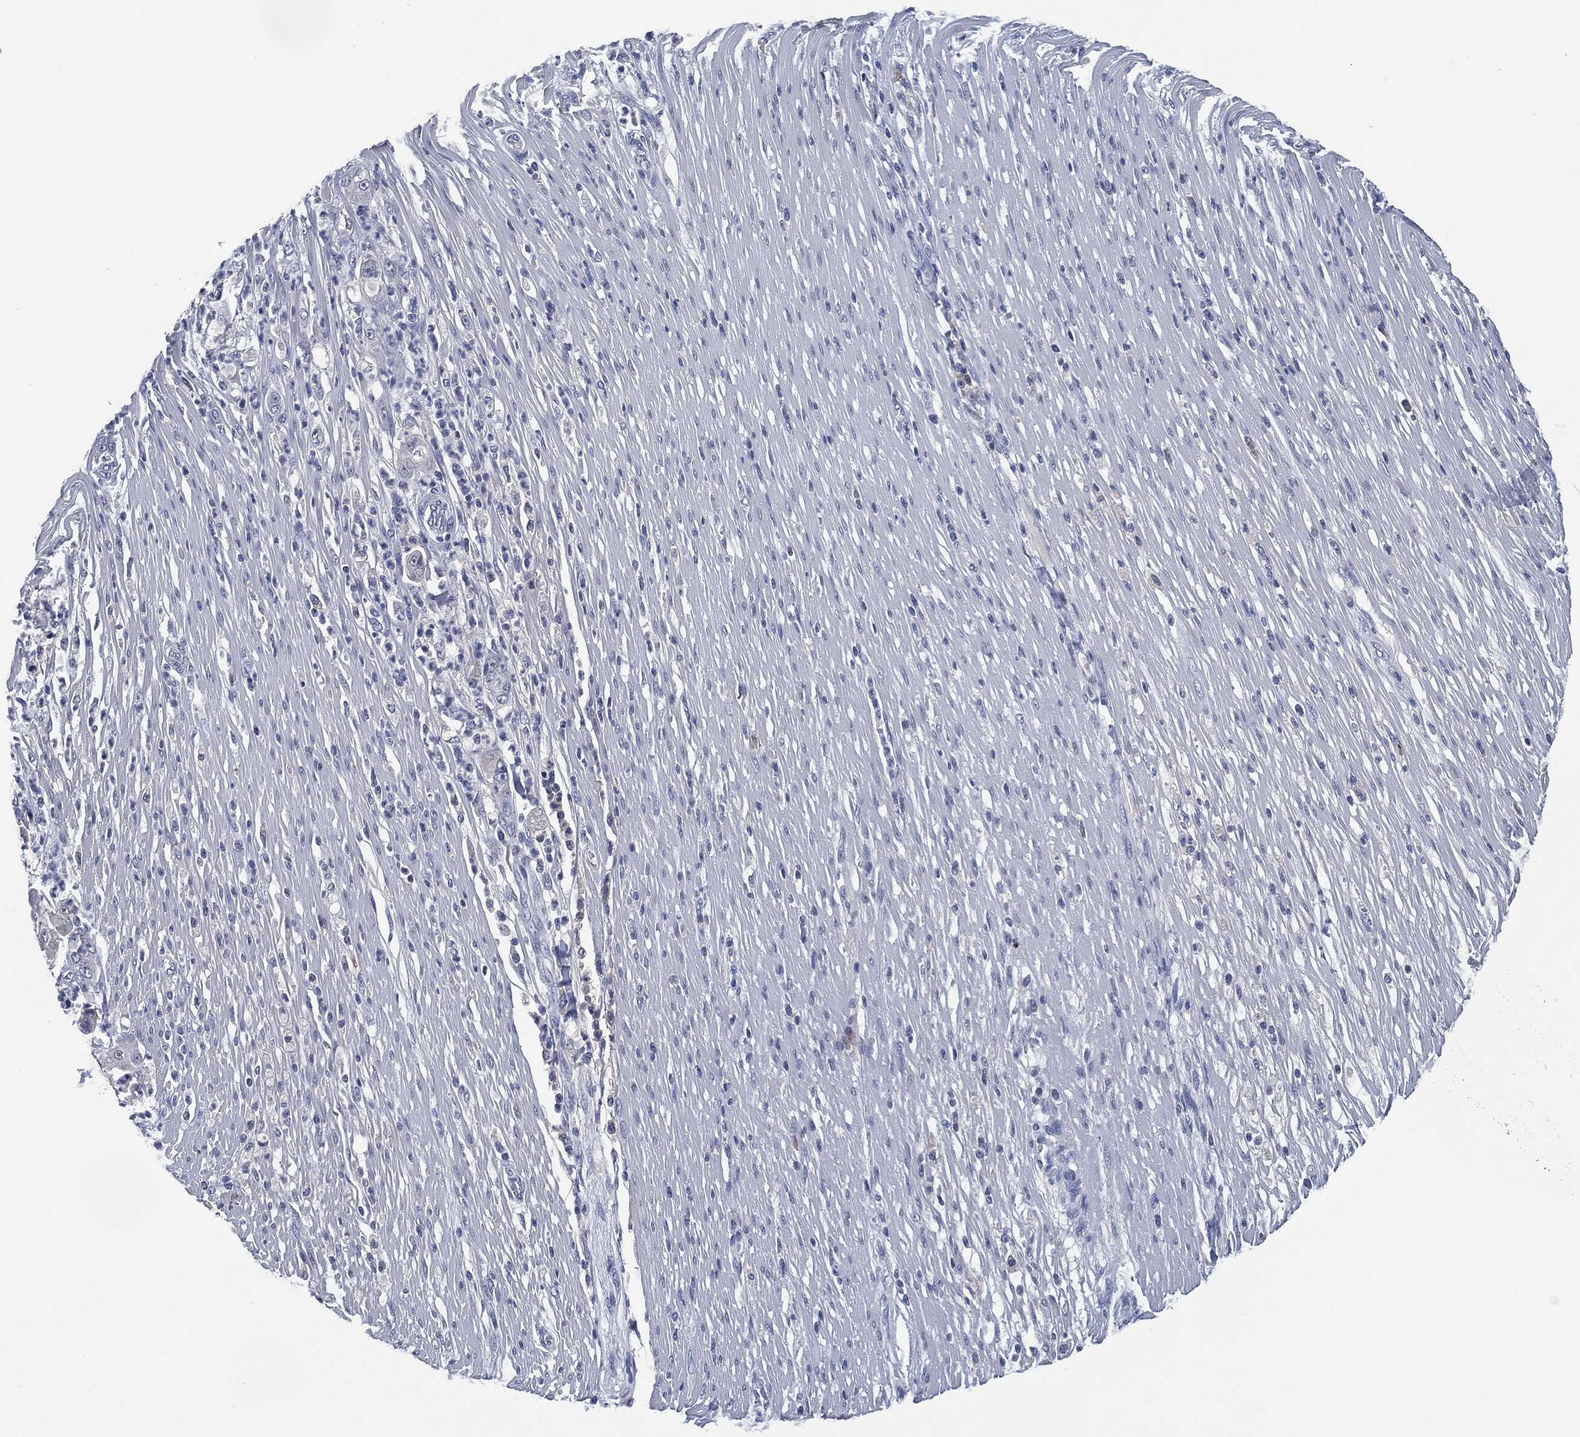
{"staining": {"intensity": "negative", "quantity": "none", "location": "none"}, "tissue": "pancreatic cancer", "cell_type": "Tumor cells", "image_type": "cancer", "snomed": [{"axis": "morphology", "description": "Adenocarcinoma, NOS"}, {"axis": "topography", "description": "Pancreas"}], "caption": "A high-resolution histopathology image shows immunohistochemistry staining of pancreatic cancer (adenocarcinoma), which shows no significant staining in tumor cells.", "gene": "IL2RG", "patient": {"sex": "male", "age": 71}}